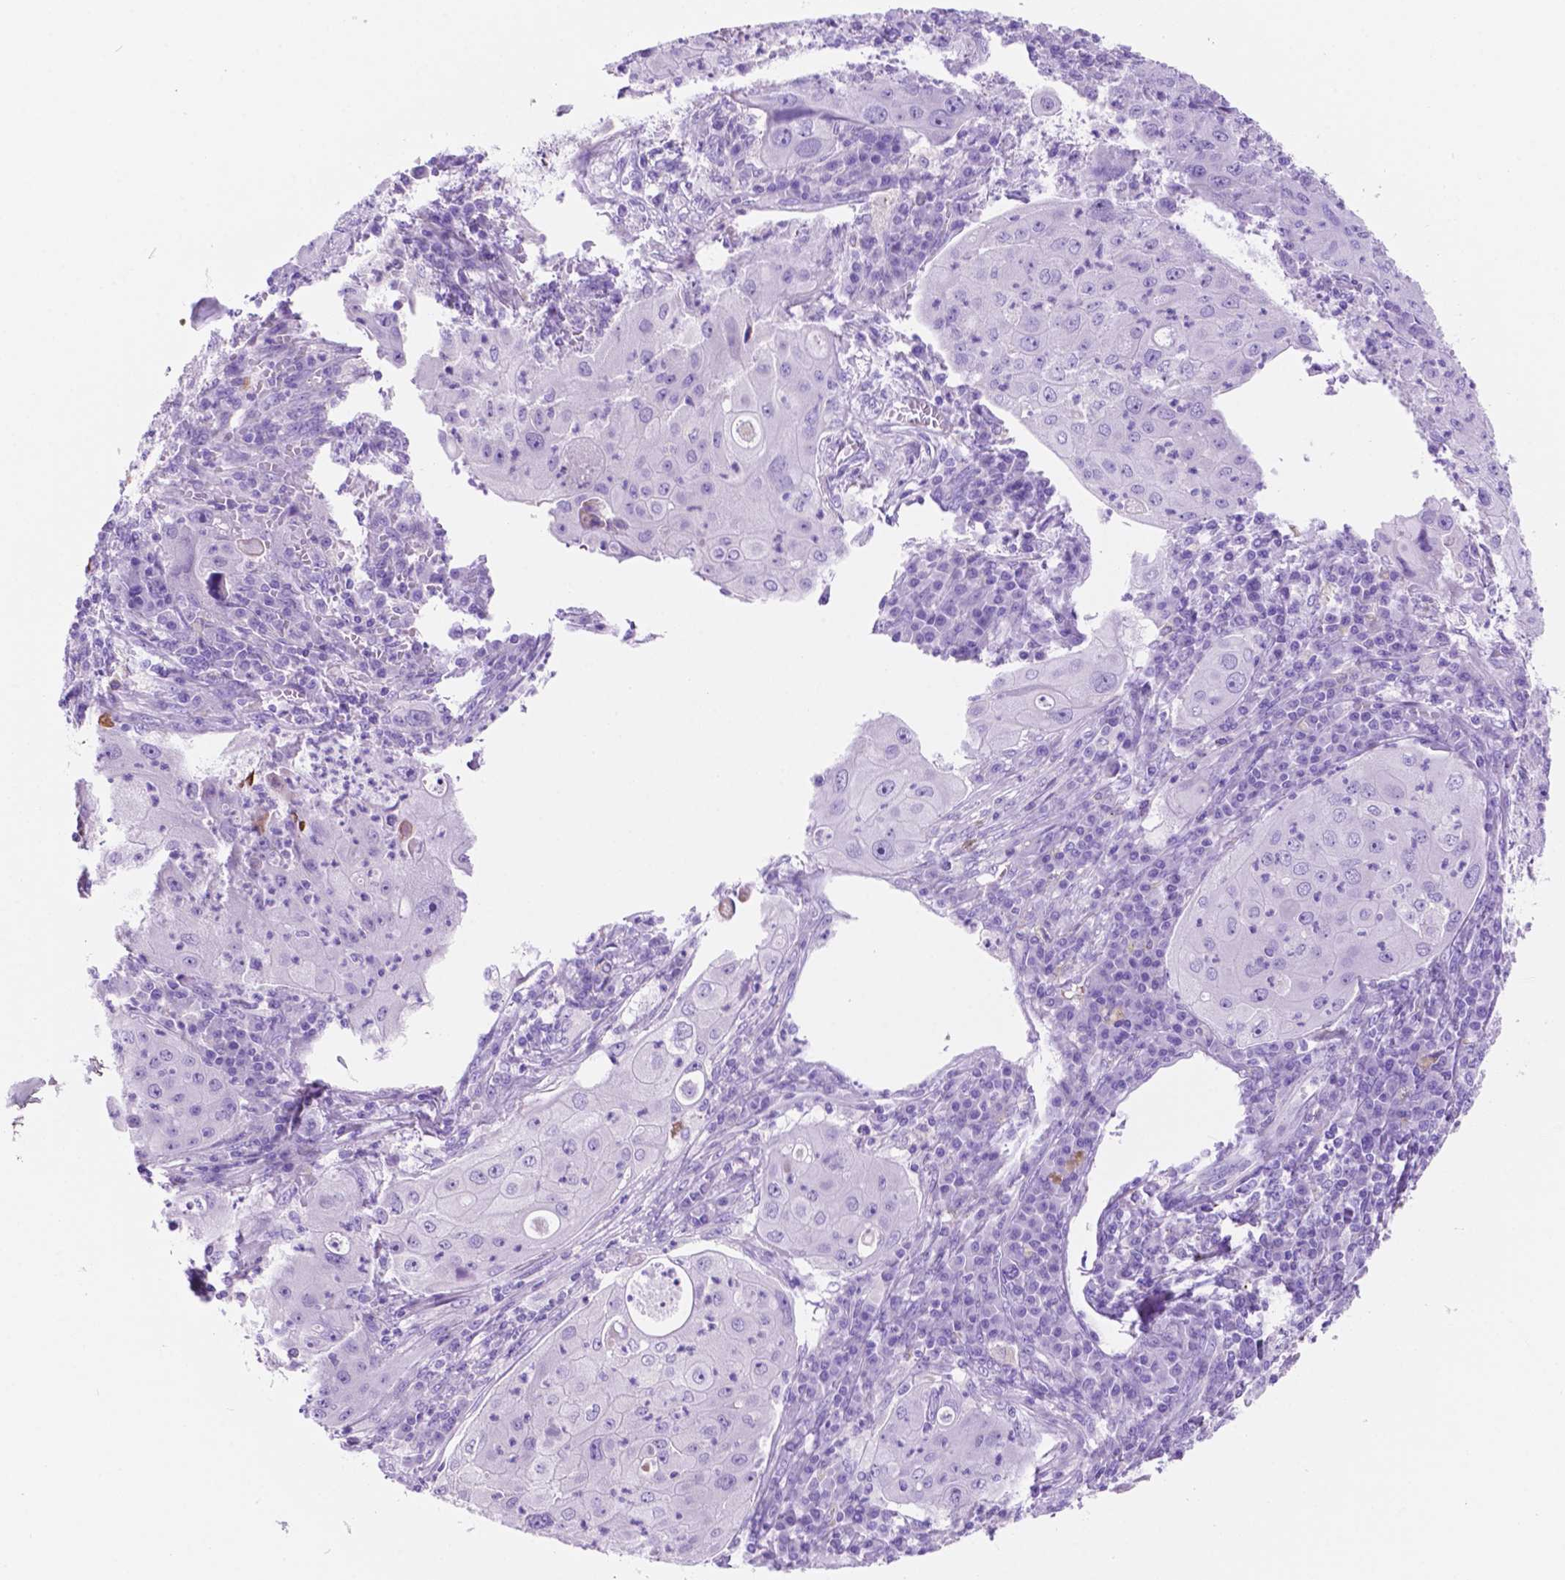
{"staining": {"intensity": "negative", "quantity": "none", "location": "none"}, "tissue": "lung cancer", "cell_type": "Tumor cells", "image_type": "cancer", "snomed": [{"axis": "morphology", "description": "Squamous cell carcinoma, NOS"}, {"axis": "topography", "description": "Lung"}], "caption": "A histopathology image of human lung cancer (squamous cell carcinoma) is negative for staining in tumor cells. The staining was performed using DAB to visualize the protein expression in brown, while the nuclei were stained in blue with hematoxylin (Magnification: 20x).", "gene": "FOXB2", "patient": {"sex": "female", "age": 59}}